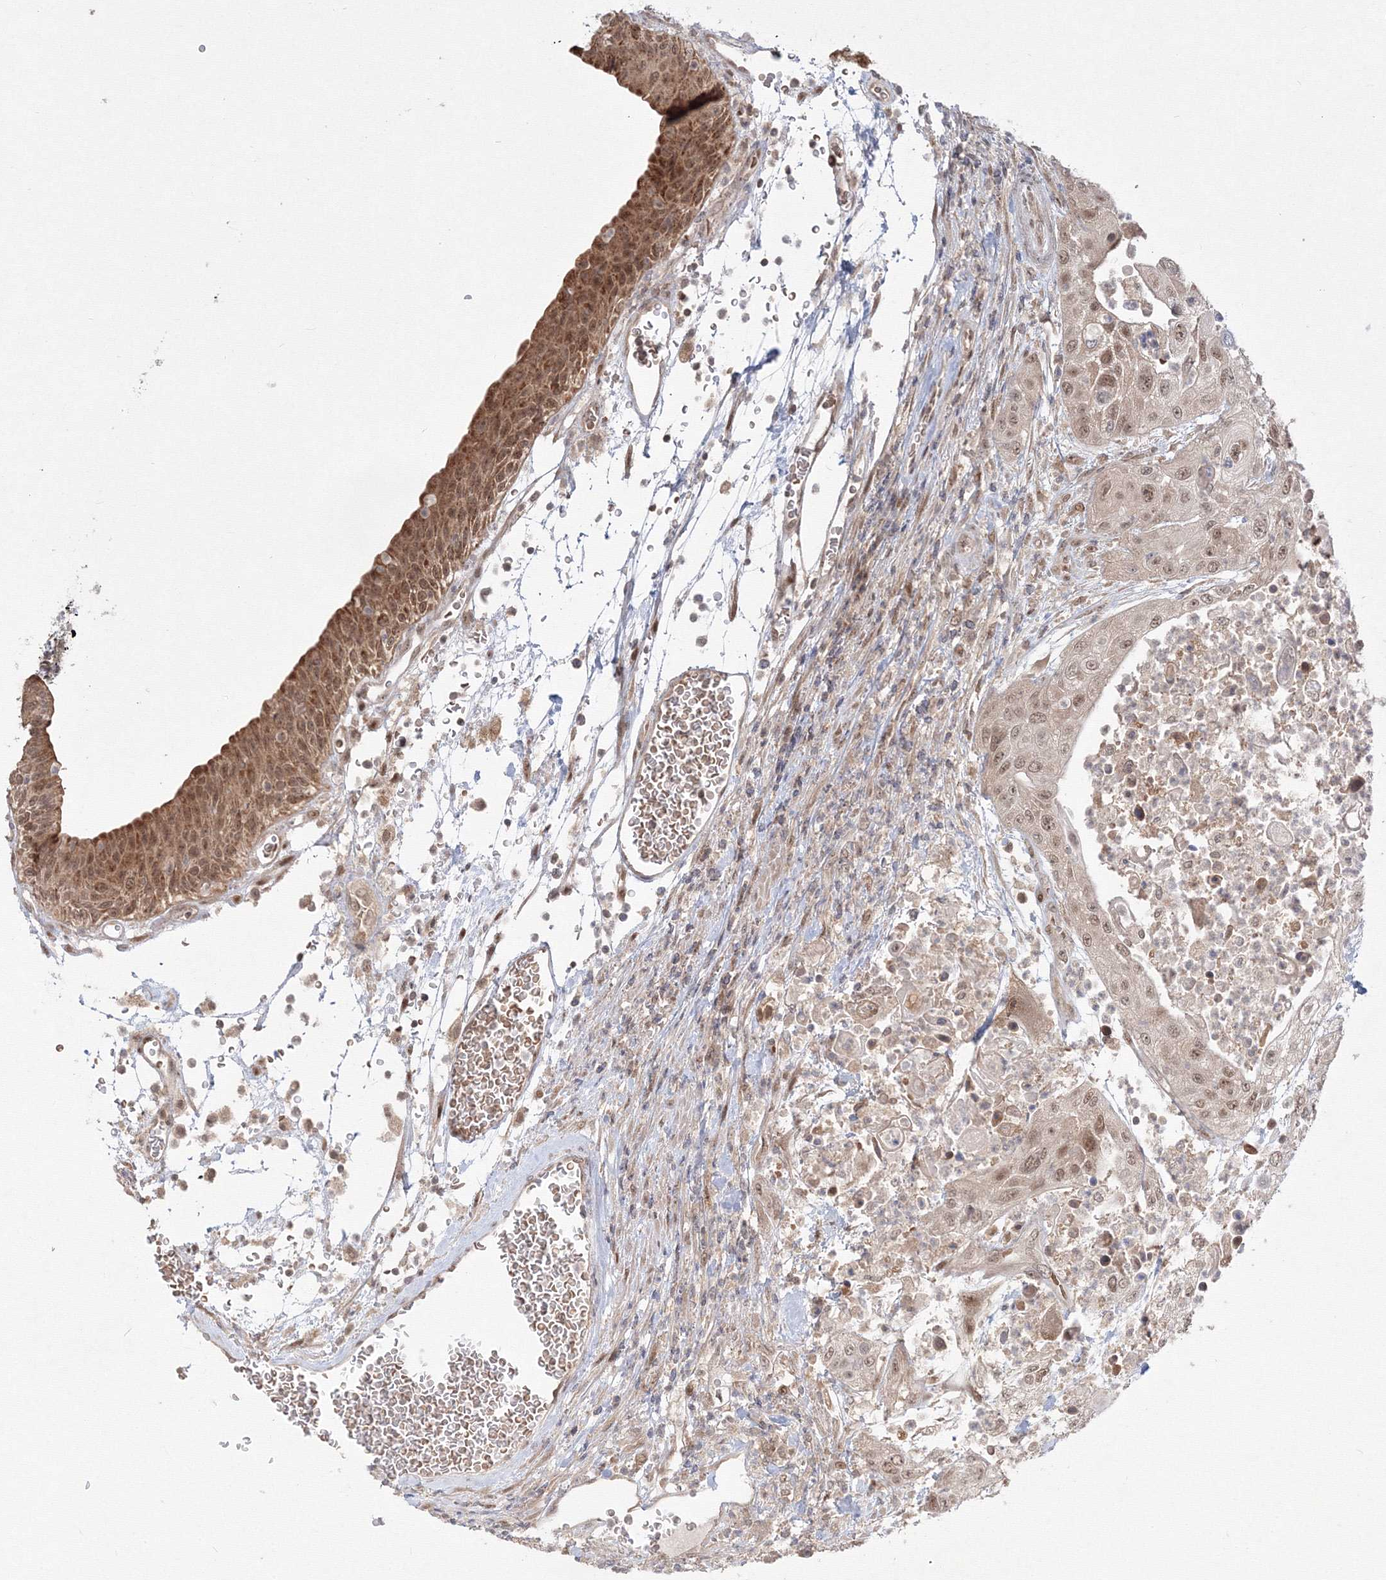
{"staining": {"intensity": "moderate", "quantity": ">75%", "location": "nuclear"}, "tissue": "urothelial cancer", "cell_type": "Tumor cells", "image_type": "cancer", "snomed": [{"axis": "morphology", "description": "Urothelial carcinoma, High grade"}, {"axis": "topography", "description": "Urinary bladder"}], "caption": "Moderate nuclear protein positivity is seen in approximately >75% of tumor cells in high-grade urothelial carcinoma.", "gene": "COPS4", "patient": {"sex": "female", "age": 79}}